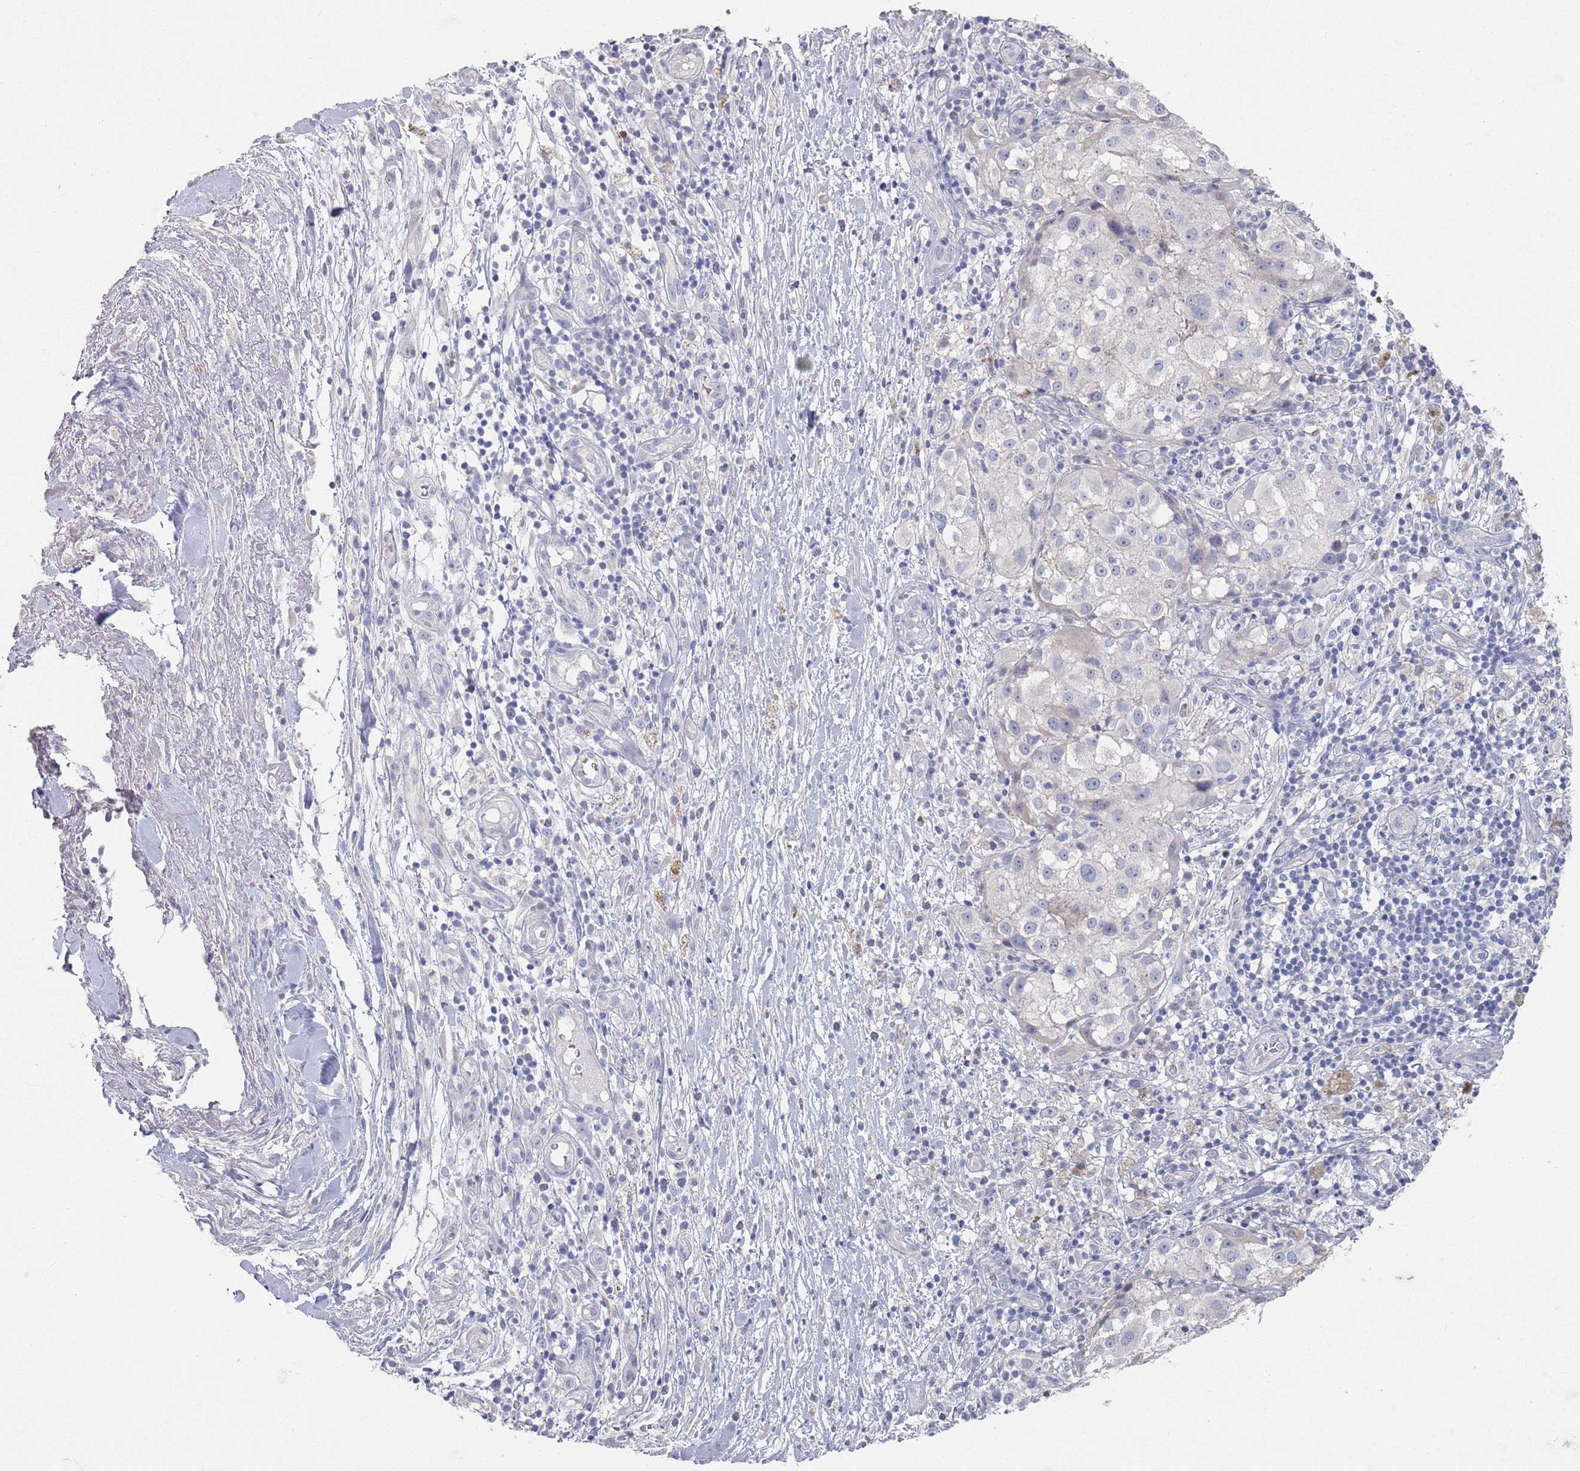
{"staining": {"intensity": "negative", "quantity": "none", "location": "none"}, "tissue": "melanoma", "cell_type": "Tumor cells", "image_type": "cancer", "snomed": [{"axis": "morphology", "description": "Normal morphology"}, {"axis": "morphology", "description": "Malignant melanoma, NOS"}, {"axis": "topography", "description": "Skin"}], "caption": "IHC of melanoma exhibits no positivity in tumor cells. The staining is performed using DAB brown chromogen with nuclei counter-stained in using hematoxylin.", "gene": "PROM2", "patient": {"sex": "female", "age": 72}}